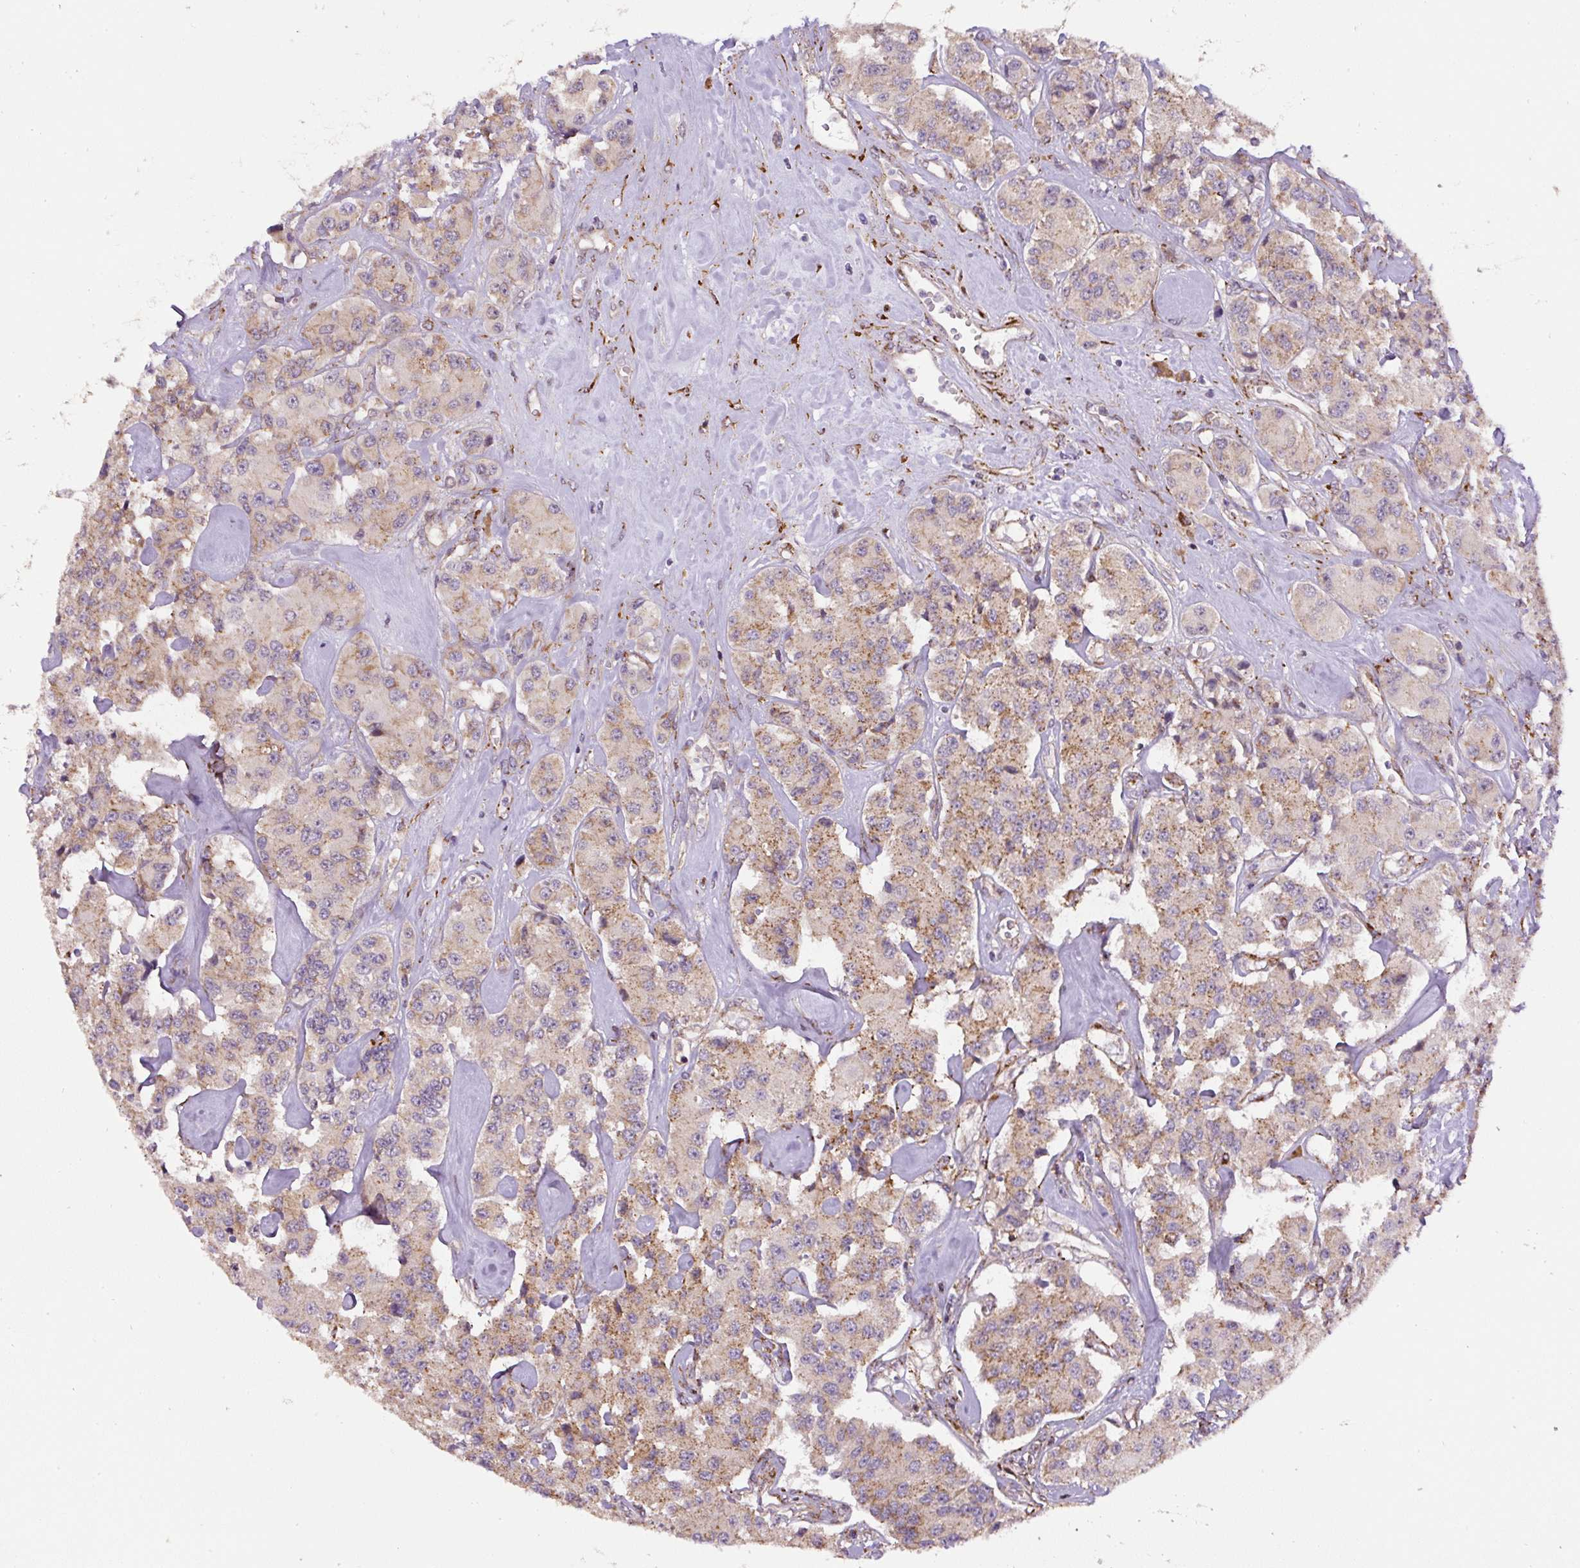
{"staining": {"intensity": "weak", "quantity": "25%-75%", "location": "cytoplasmic/membranous"}, "tissue": "carcinoid", "cell_type": "Tumor cells", "image_type": "cancer", "snomed": [{"axis": "morphology", "description": "Carcinoid, malignant, NOS"}, {"axis": "topography", "description": "Pancreas"}], "caption": "Immunohistochemistry of carcinoid demonstrates low levels of weak cytoplasmic/membranous expression in approximately 25%-75% of tumor cells.", "gene": "RNF170", "patient": {"sex": "male", "age": 41}}